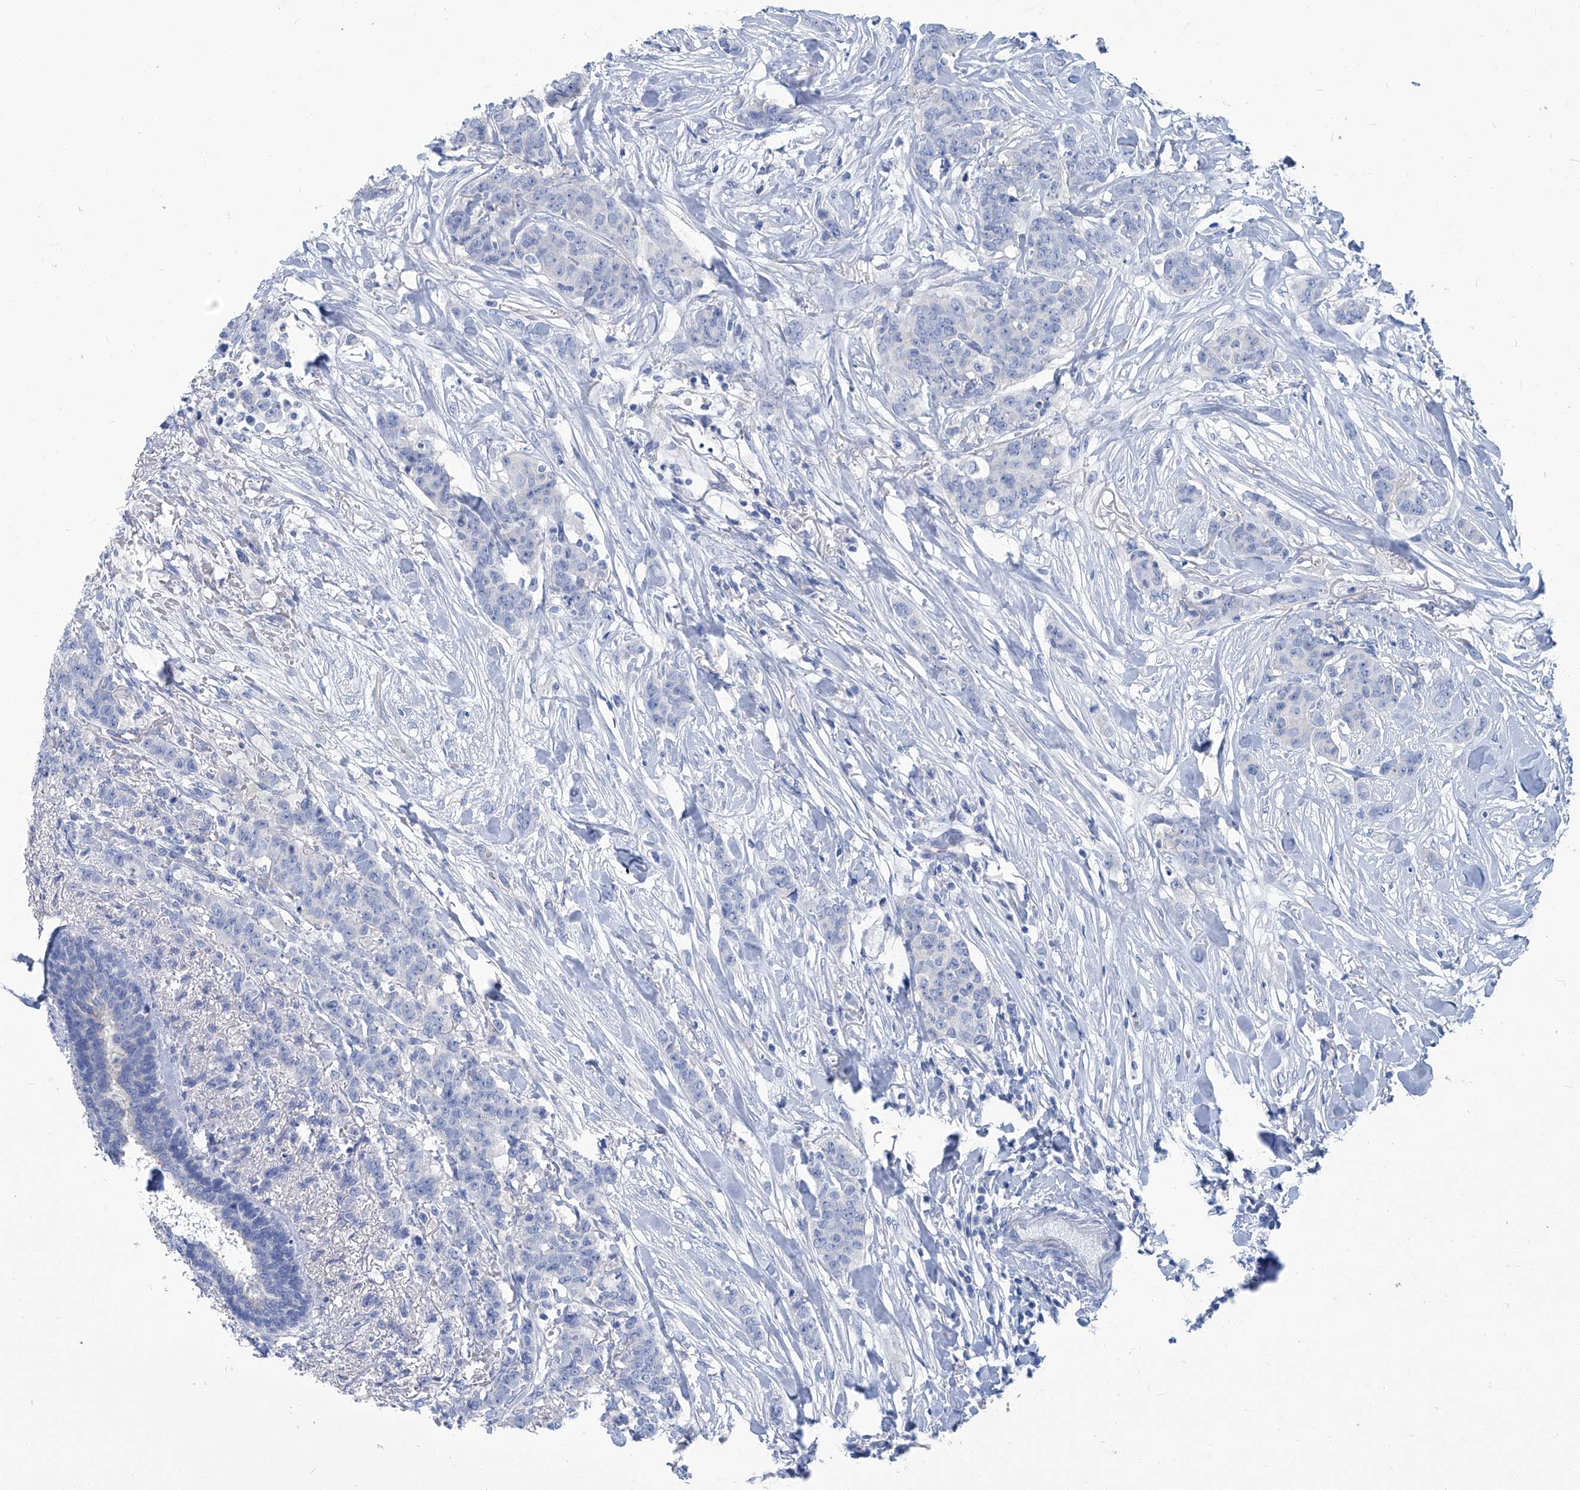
{"staining": {"intensity": "negative", "quantity": "none", "location": "none"}, "tissue": "breast cancer", "cell_type": "Tumor cells", "image_type": "cancer", "snomed": [{"axis": "morphology", "description": "Duct carcinoma"}, {"axis": "topography", "description": "Breast"}], "caption": "Immunohistochemistry histopathology image of breast cancer stained for a protein (brown), which shows no positivity in tumor cells.", "gene": "PFKL", "patient": {"sex": "female", "age": 40}}